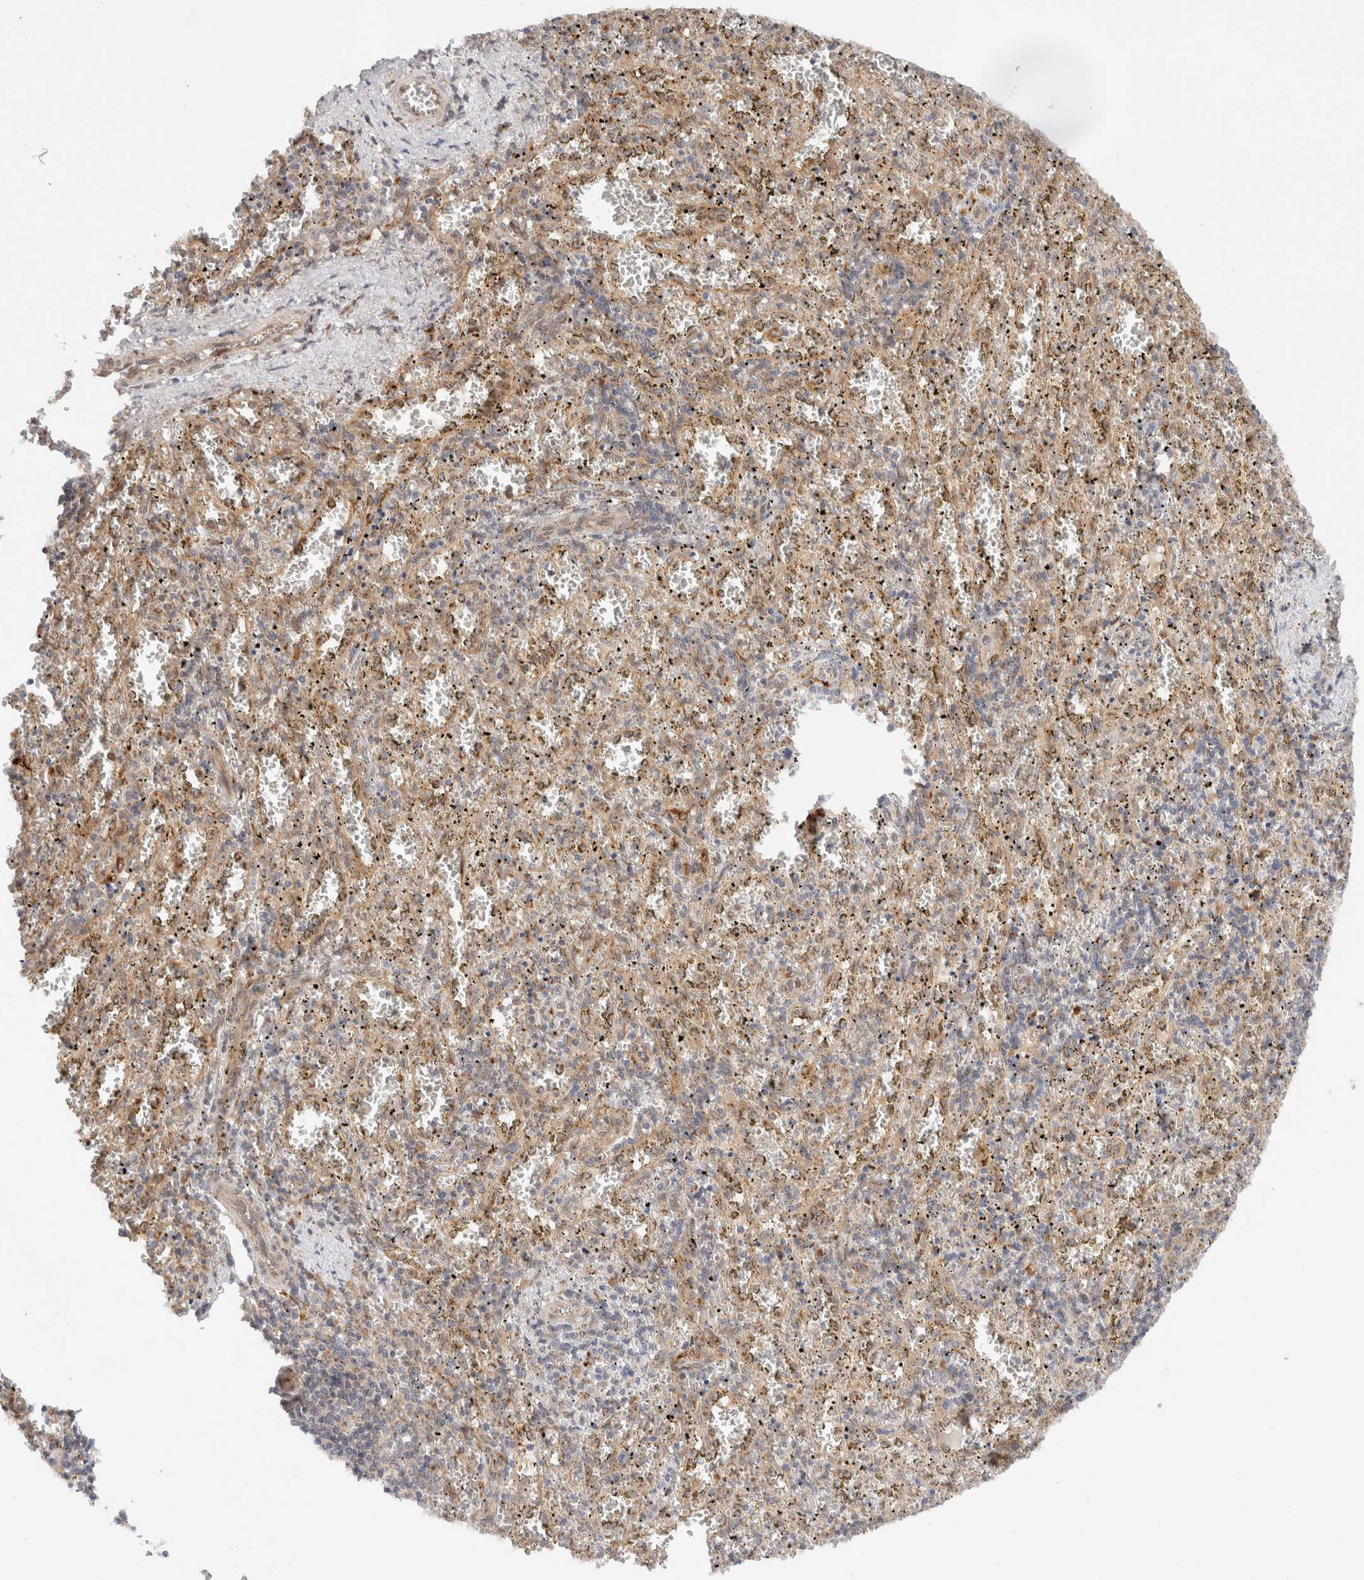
{"staining": {"intensity": "weak", "quantity": ">75%", "location": "cytoplasmic/membranous"}, "tissue": "spleen", "cell_type": "Cells in red pulp", "image_type": "normal", "snomed": [{"axis": "morphology", "description": "Normal tissue, NOS"}, {"axis": "topography", "description": "Spleen"}], "caption": "IHC (DAB) staining of benign spleen reveals weak cytoplasmic/membranous protein staining in approximately >75% of cells in red pulp.", "gene": "GCN1", "patient": {"sex": "male", "age": 11}}